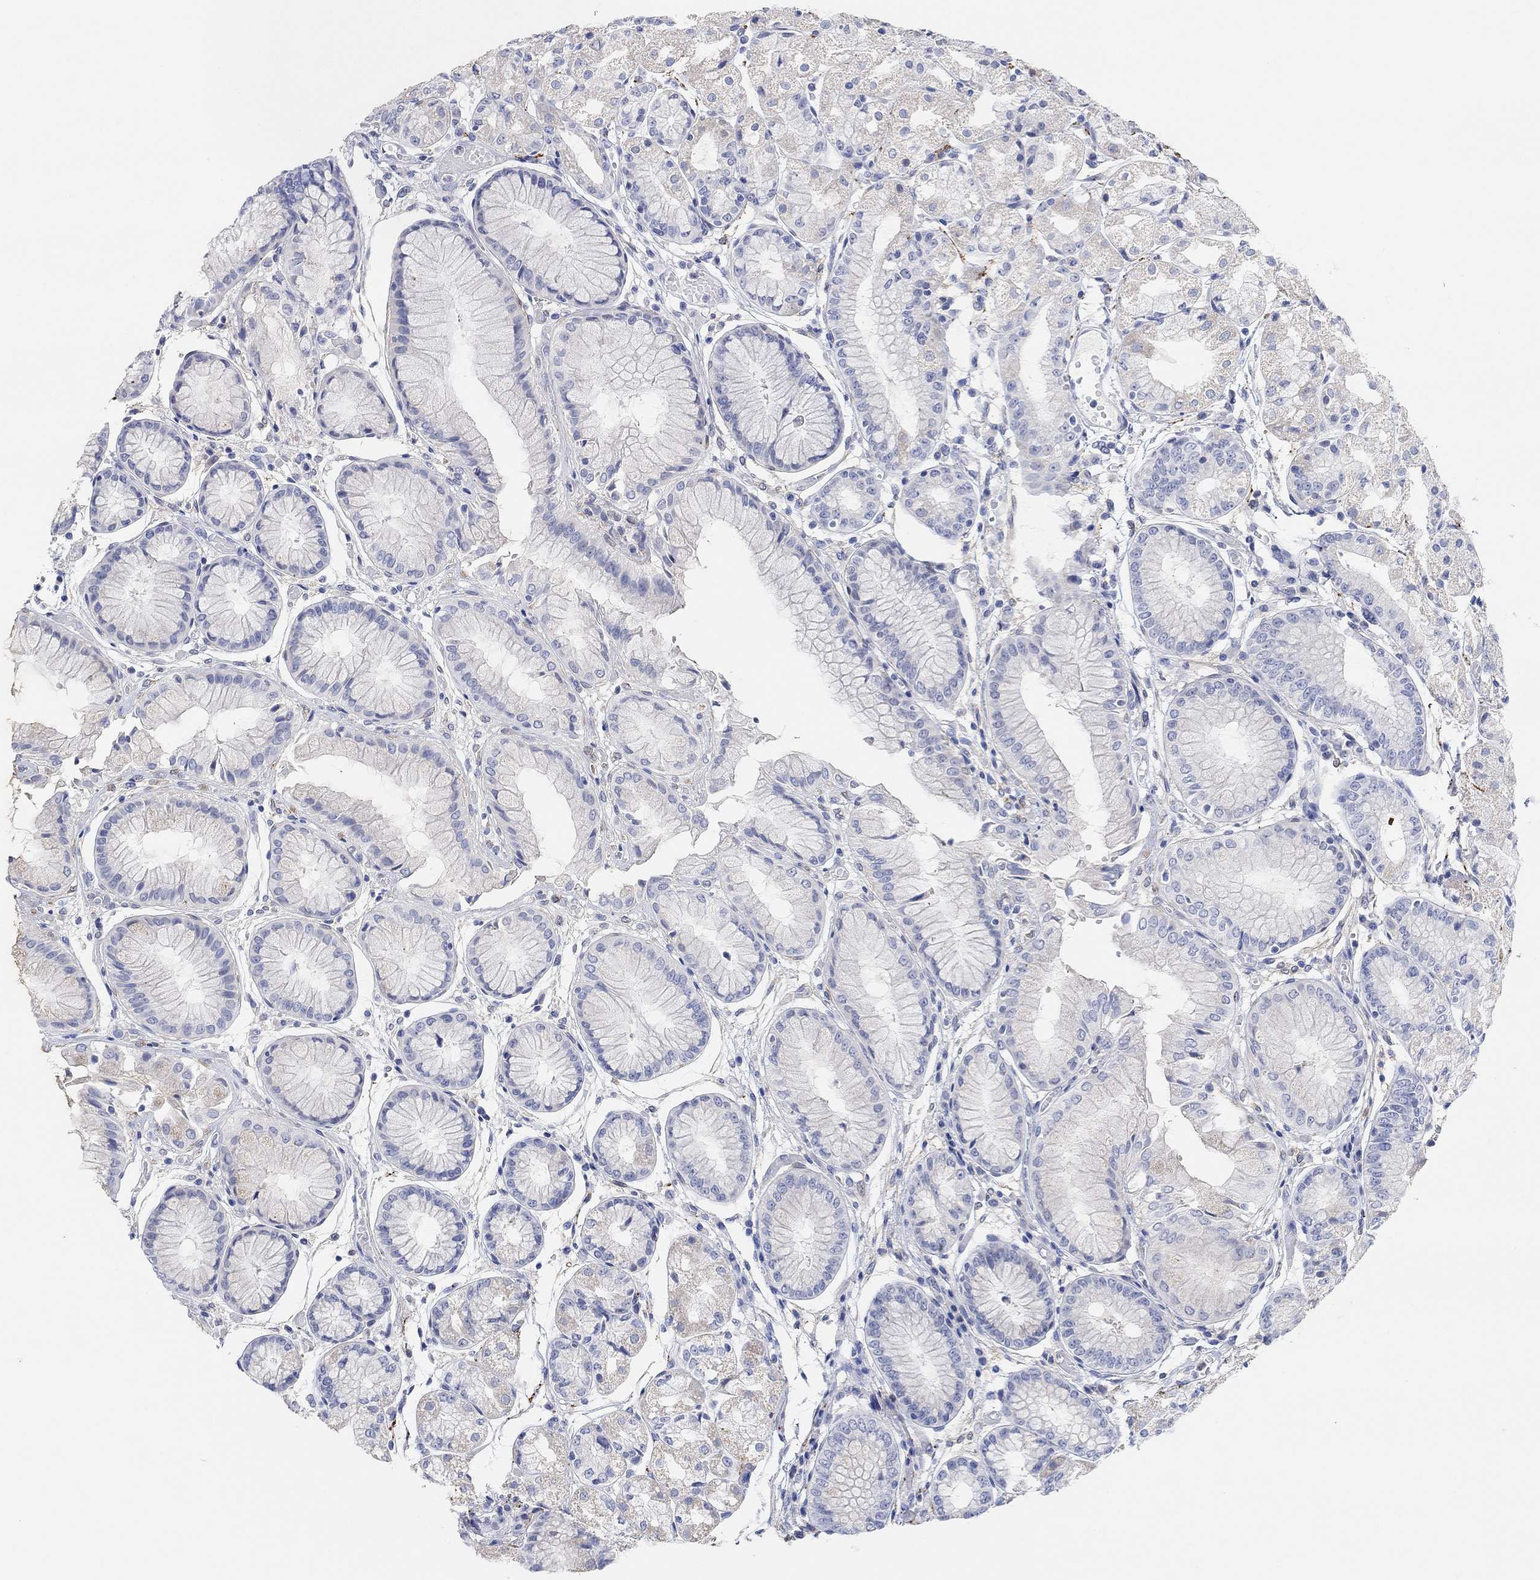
{"staining": {"intensity": "negative", "quantity": "none", "location": "none"}, "tissue": "stomach", "cell_type": "Glandular cells", "image_type": "normal", "snomed": [{"axis": "morphology", "description": "Normal tissue, NOS"}, {"axis": "topography", "description": "Stomach, upper"}], "caption": "The immunohistochemistry (IHC) micrograph has no significant expression in glandular cells of stomach.", "gene": "VAT1L", "patient": {"sex": "male", "age": 72}}